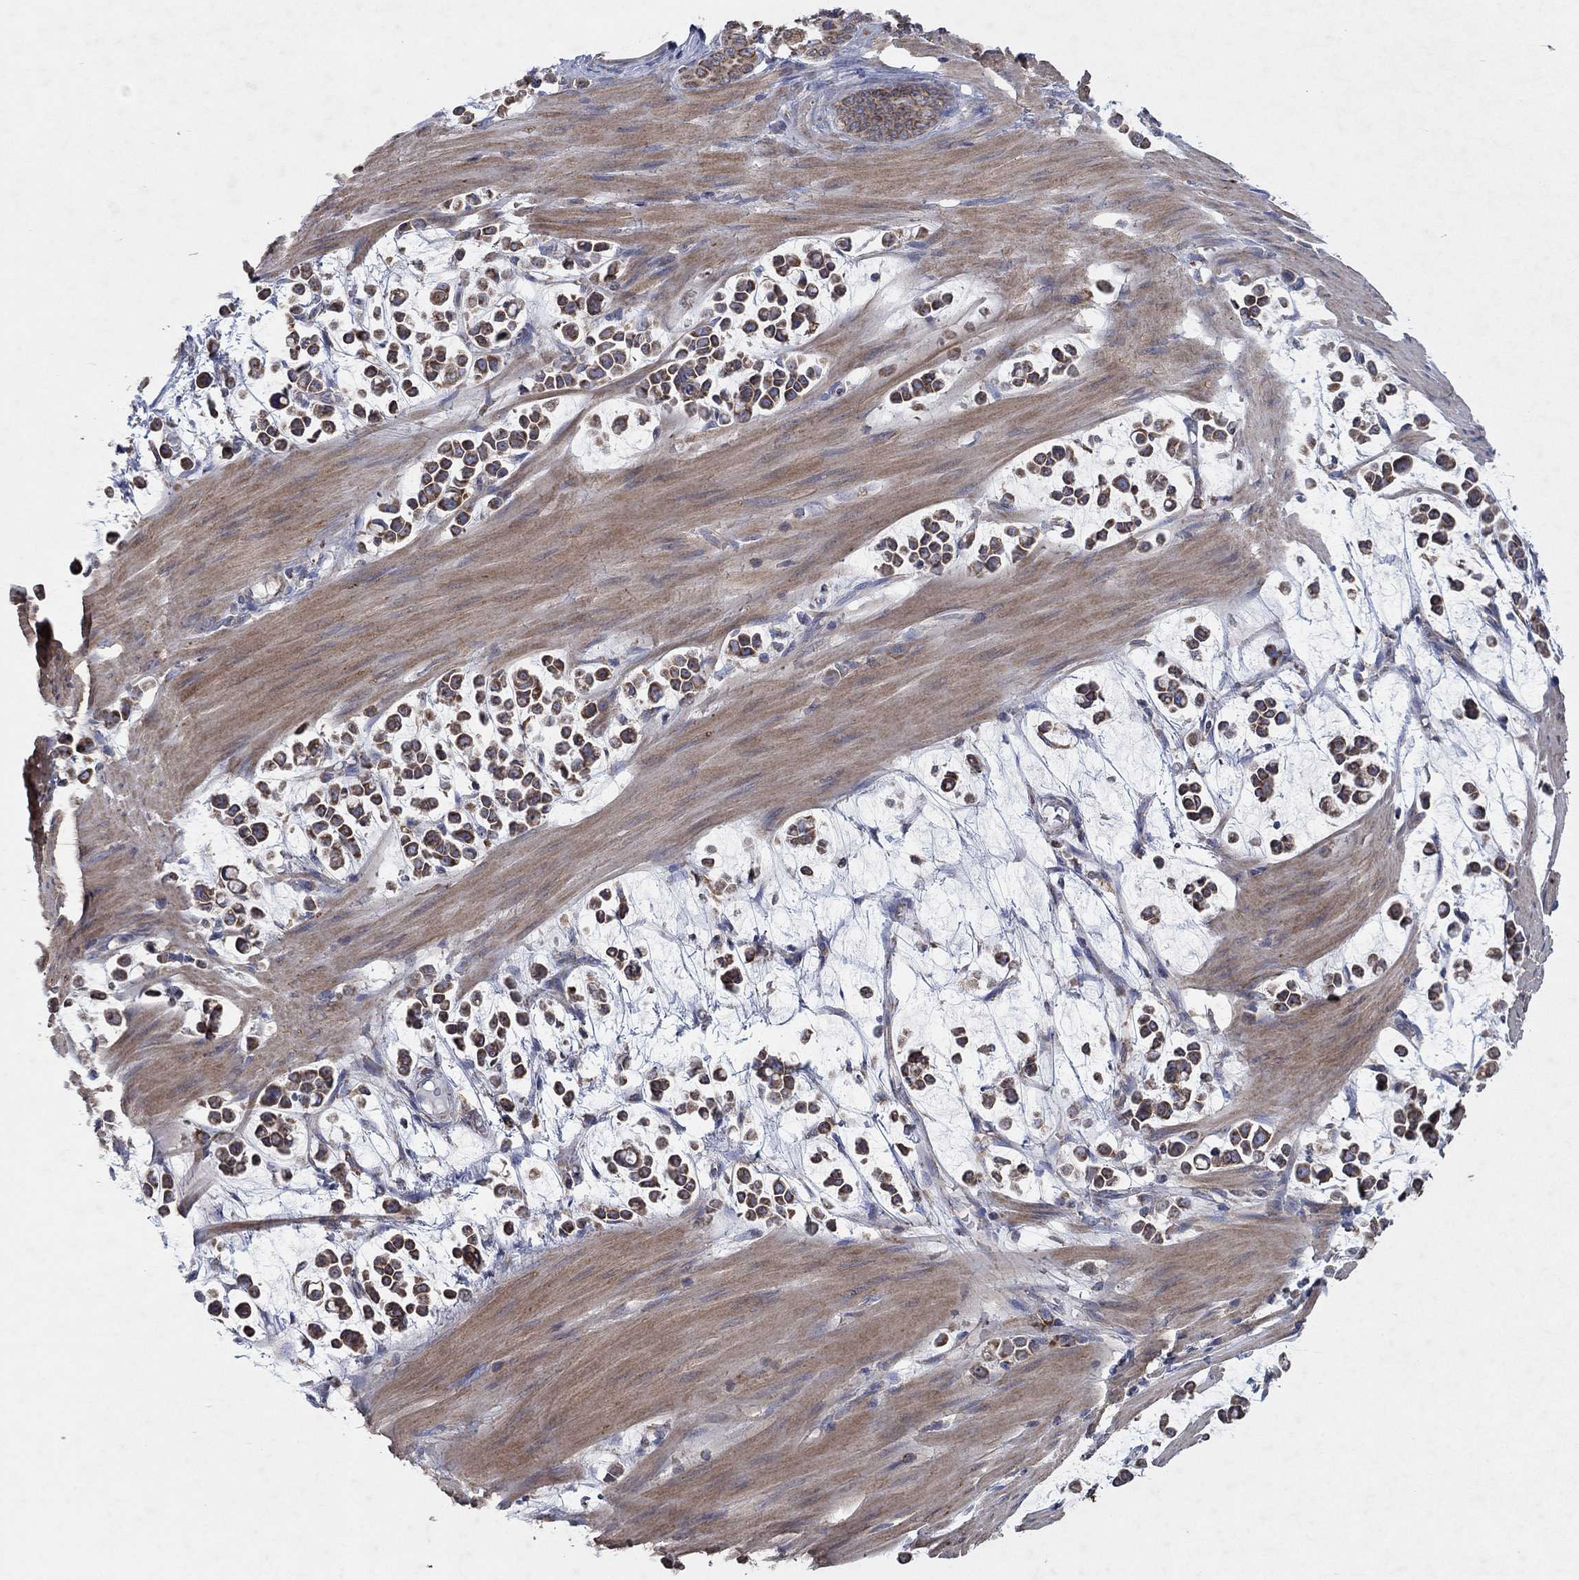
{"staining": {"intensity": "moderate", "quantity": ">75%", "location": "cytoplasmic/membranous"}, "tissue": "stomach cancer", "cell_type": "Tumor cells", "image_type": "cancer", "snomed": [{"axis": "morphology", "description": "Adenocarcinoma, NOS"}, {"axis": "topography", "description": "Stomach"}], "caption": "The histopathology image shows staining of stomach cancer (adenocarcinoma), revealing moderate cytoplasmic/membranous protein positivity (brown color) within tumor cells.", "gene": "NCEH1", "patient": {"sex": "male", "age": 82}}